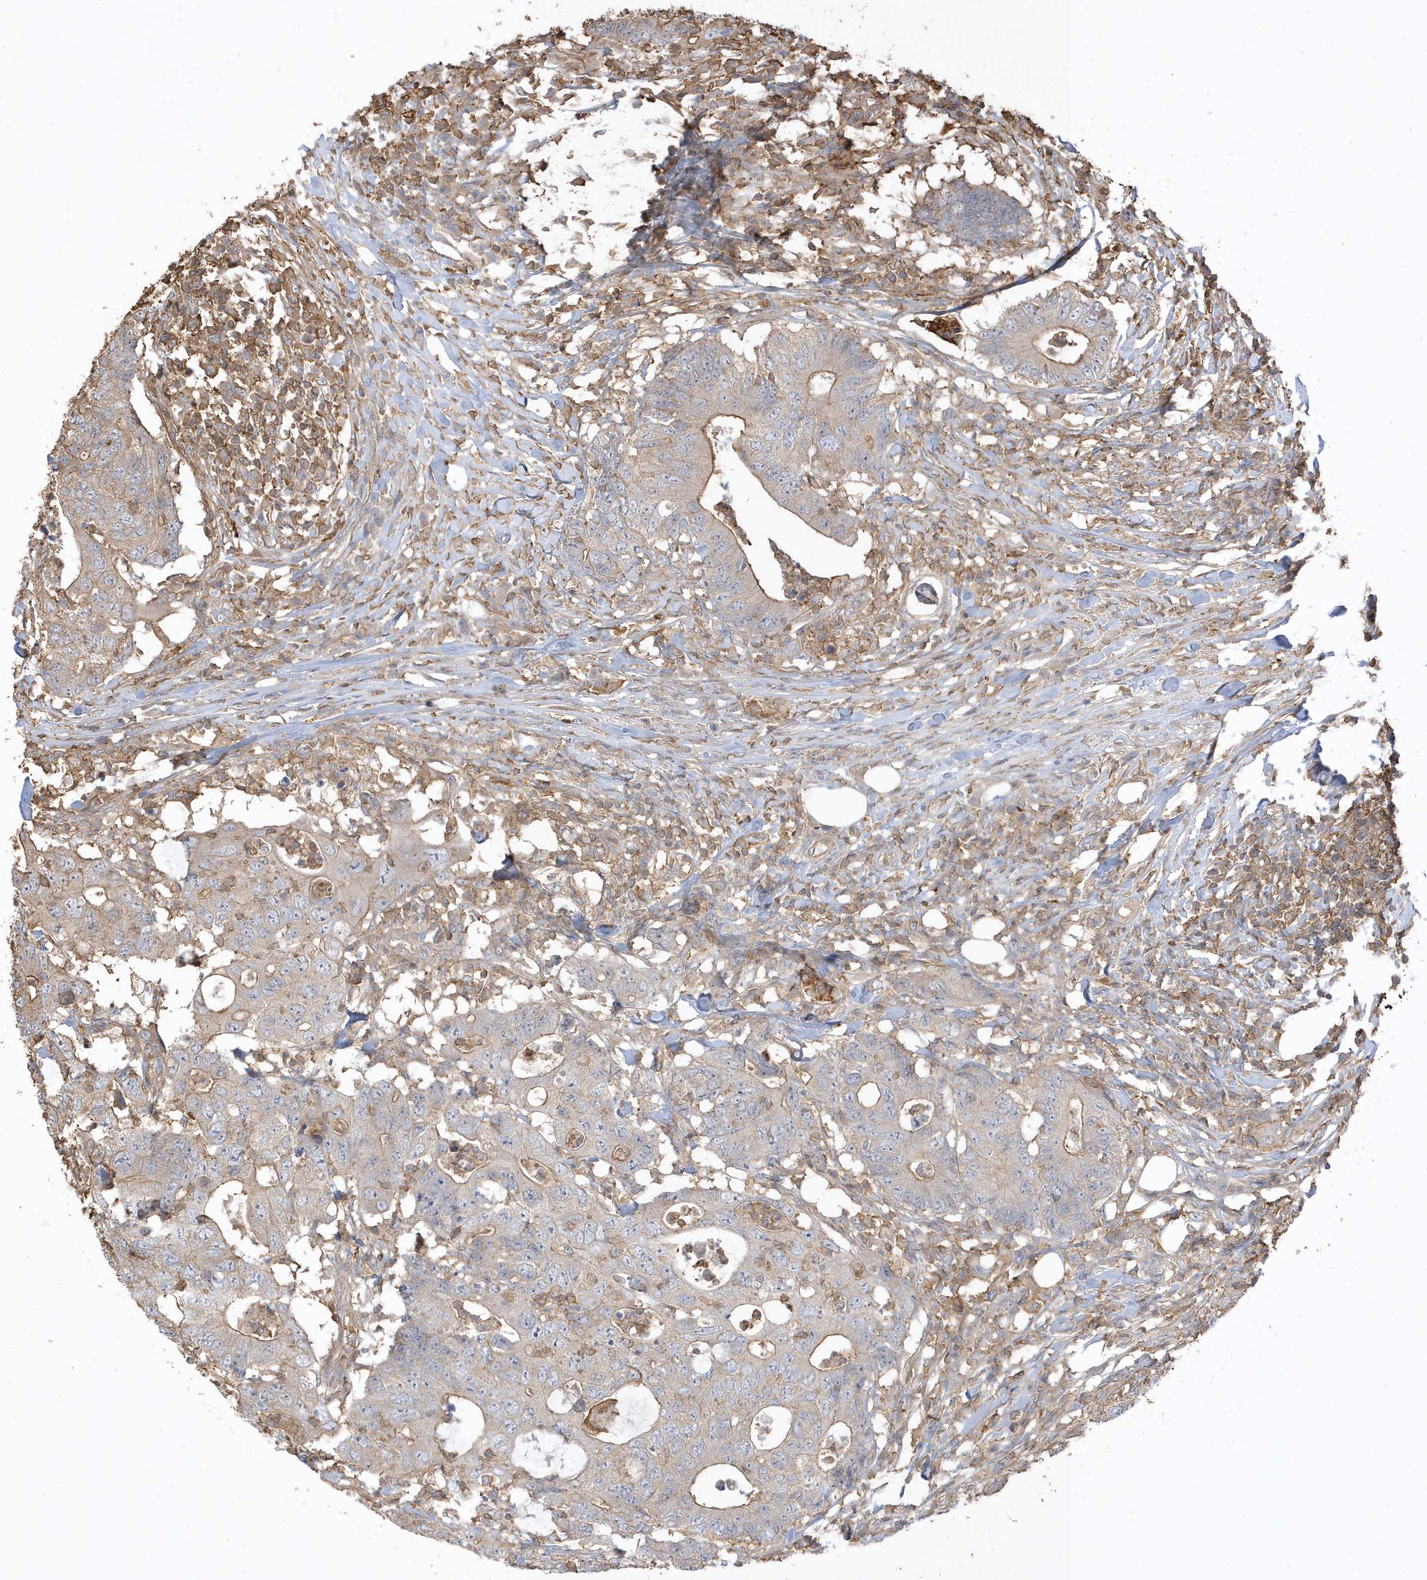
{"staining": {"intensity": "moderate", "quantity": "<25%", "location": "cytoplasmic/membranous"}, "tissue": "colorectal cancer", "cell_type": "Tumor cells", "image_type": "cancer", "snomed": [{"axis": "morphology", "description": "Adenocarcinoma, NOS"}, {"axis": "topography", "description": "Colon"}], "caption": "IHC of colorectal cancer (adenocarcinoma) demonstrates low levels of moderate cytoplasmic/membranous staining in approximately <25% of tumor cells. The protein of interest is stained brown, and the nuclei are stained in blue (DAB IHC with brightfield microscopy, high magnification).", "gene": "ZBTB8A", "patient": {"sex": "male", "age": 71}}